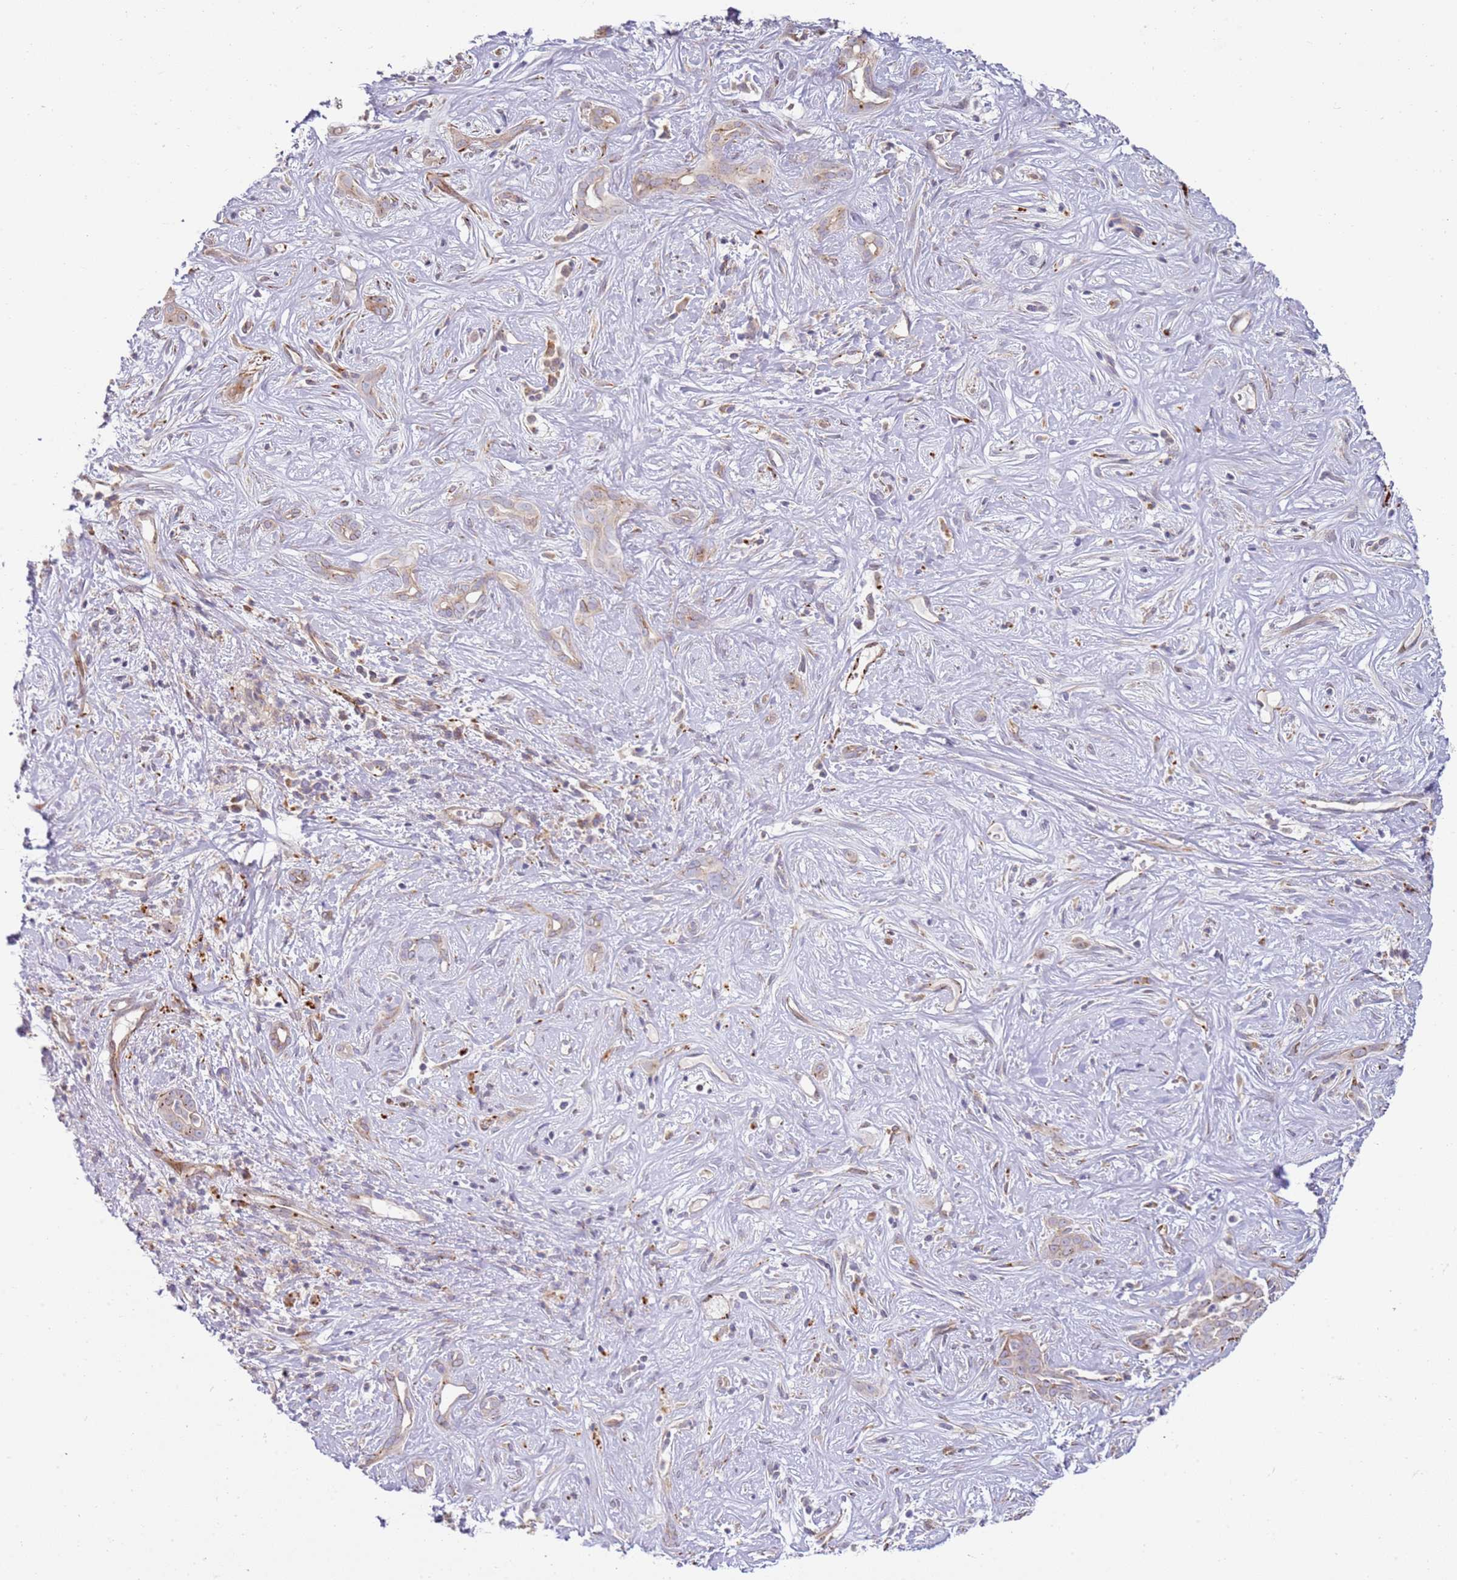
{"staining": {"intensity": "weak", "quantity": "<25%", "location": "cytoplasmic/membranous"}, "tissue": "liver cancer", "cell_type": "Tumor cells", "image_type": "cancer", "snomed": [{"axis": "morphology", "description": "Cholangiocarcinoma"}, {"axis": "topography", "description": "Liver"}], "caption": "There is no significant expression in tumor cells of liver cholangiocarcinoma.", "gene": "GRAP", "patient": {"sex": "male", "age": 67}}